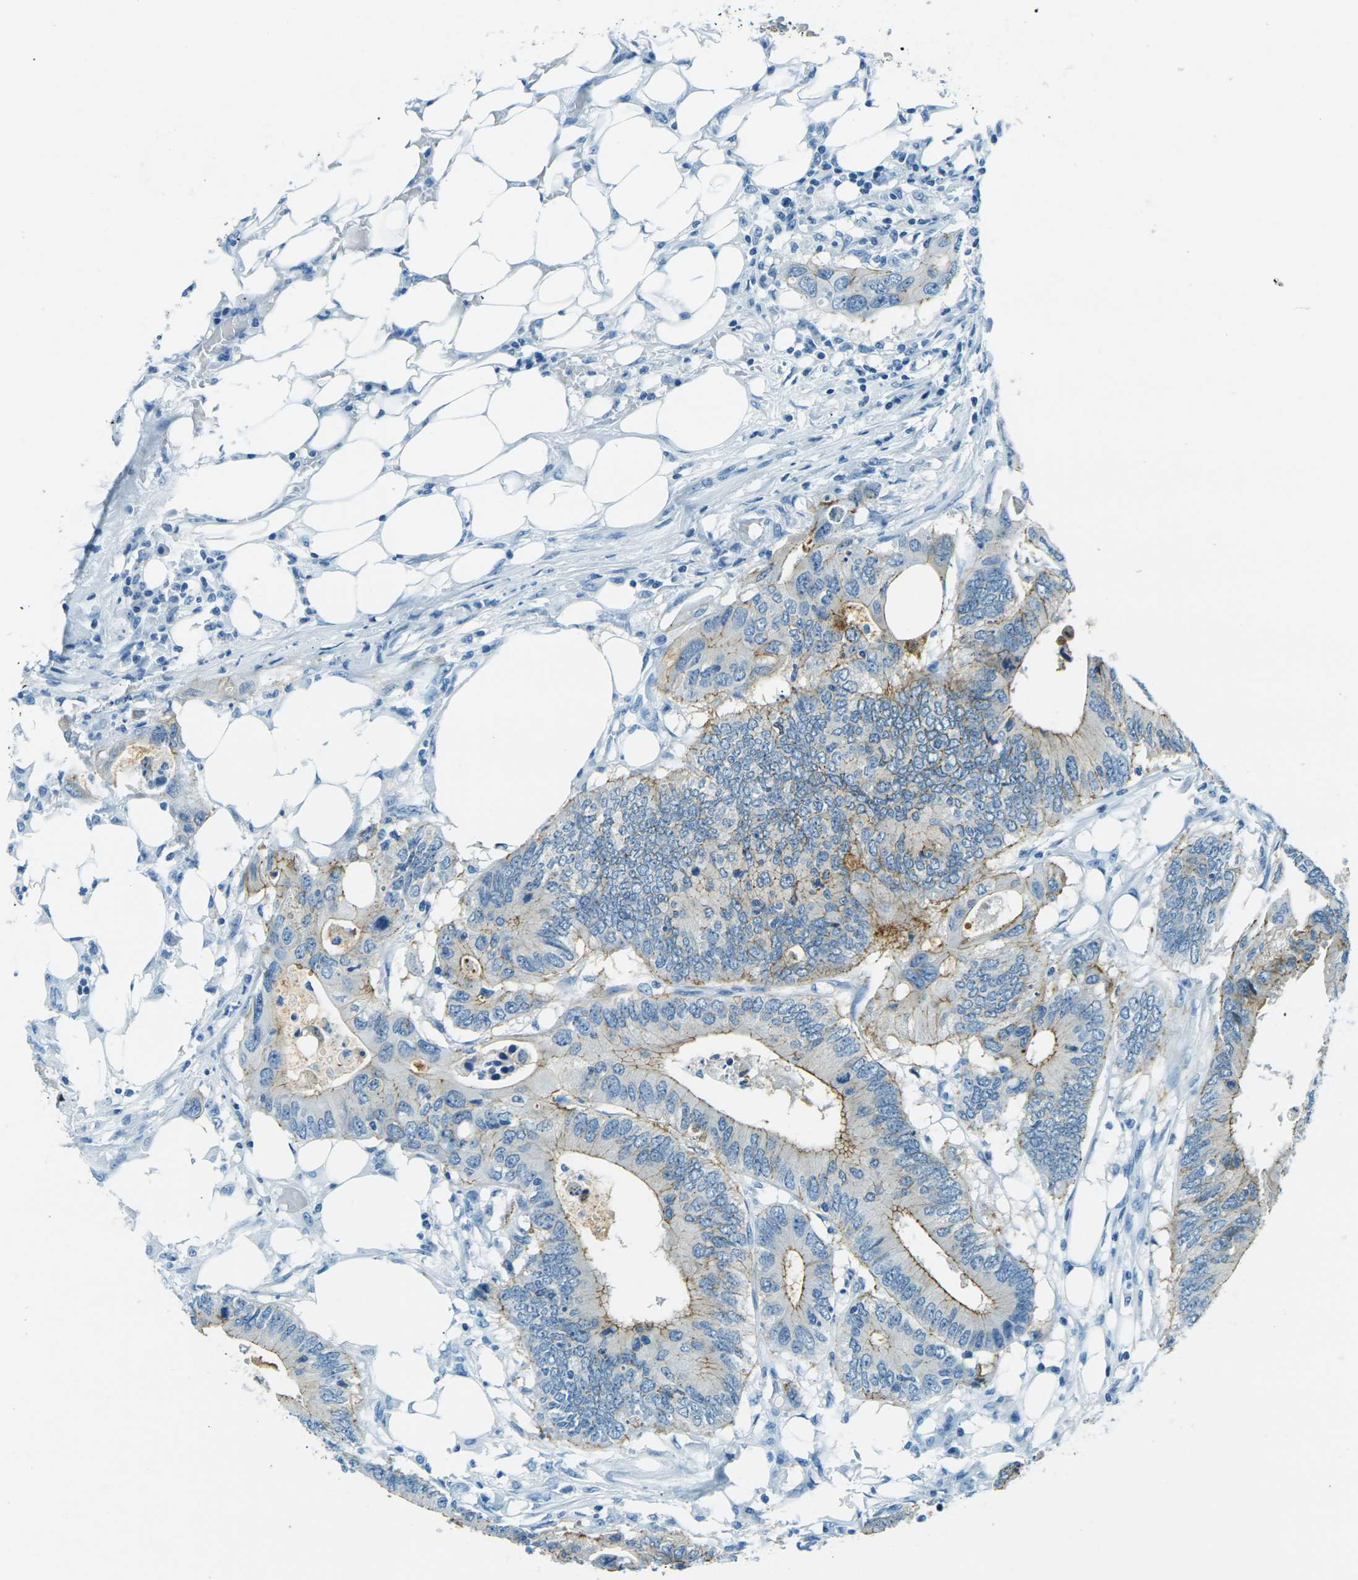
{"staining": {"intensity": "moderate", "quantity": "25%-75%", "location": "cytoplasmic/membranous"}, "tissue": "colorectal cancer", "cell_type": "Tumor cells", "image_type": "cancer", "snomed": [{"axis": "morphology", "description": "Adenocarcinoma, NOS"}, {"axis": "topography", "description": "Colon"}], "caption": "Brown immunohistochemical staining in colorectal cancer demonstrates moderate cytoplasmic/membranous expression in about 25%-75% of tumor cells.", "gene": "OCLN", "patient": {"sex": "male", "age": 71}}